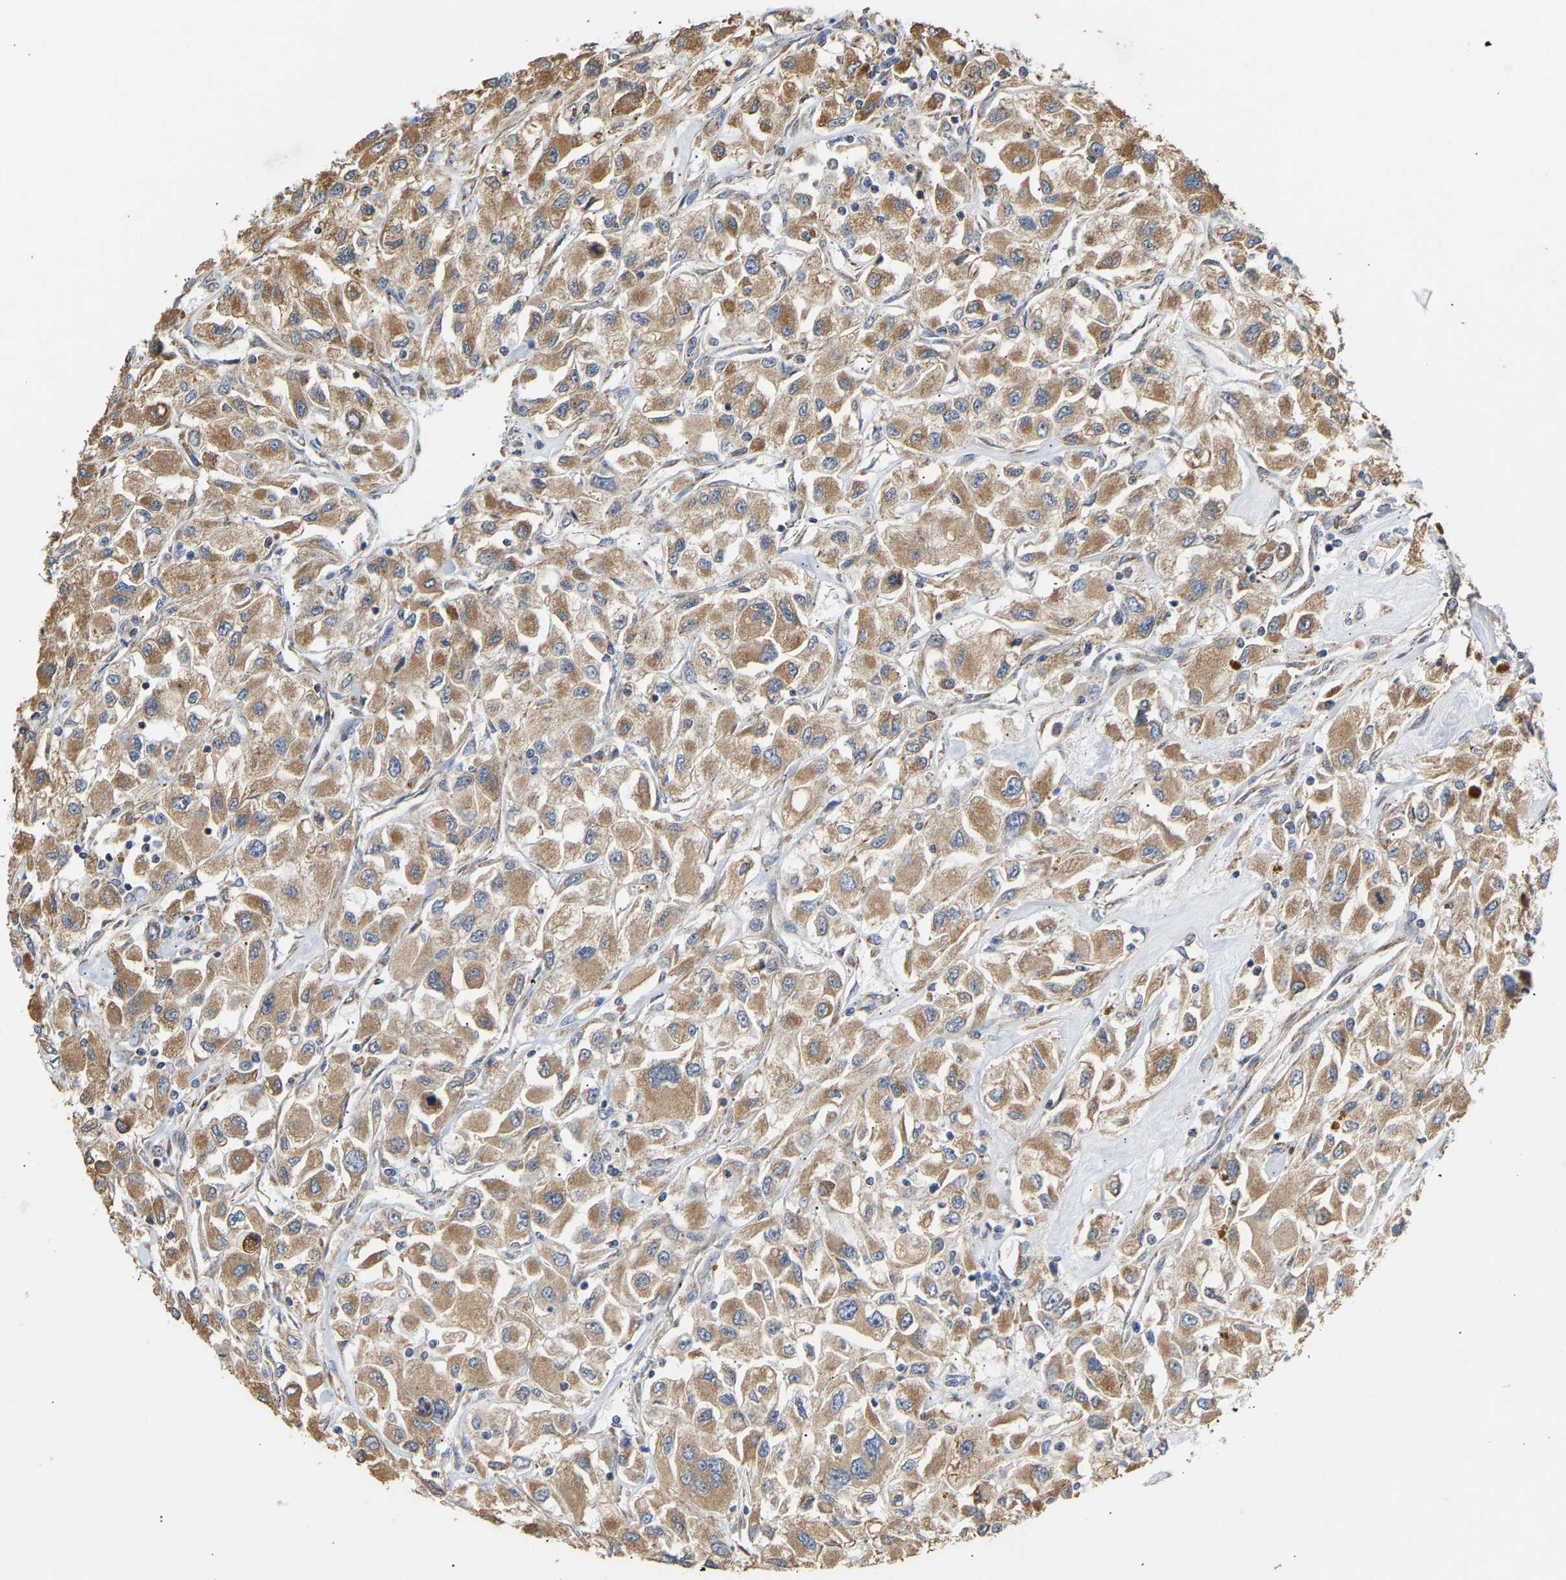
{"staining": {"intensity": "moderate", "quantity": ">75%", "location": "cytoplasmic/membranous"}, "tissue": "renal cancer", "cell_type": "Tumor cells", "image_type": "cancer", "snomed": [{"axis": "morphology", "description": "Adenocarcinoma, NOS"}, {"axis": "topography", "description": "Kidney"}], "caption": "A medium amount of moderate cytoplasmic/membranous expression is appreciated in about >75% of tumor cells in adenocarcinoma (renal) tissue.", "gene": "TMEM168", "patient": {"sex": "female", "age": 52}}